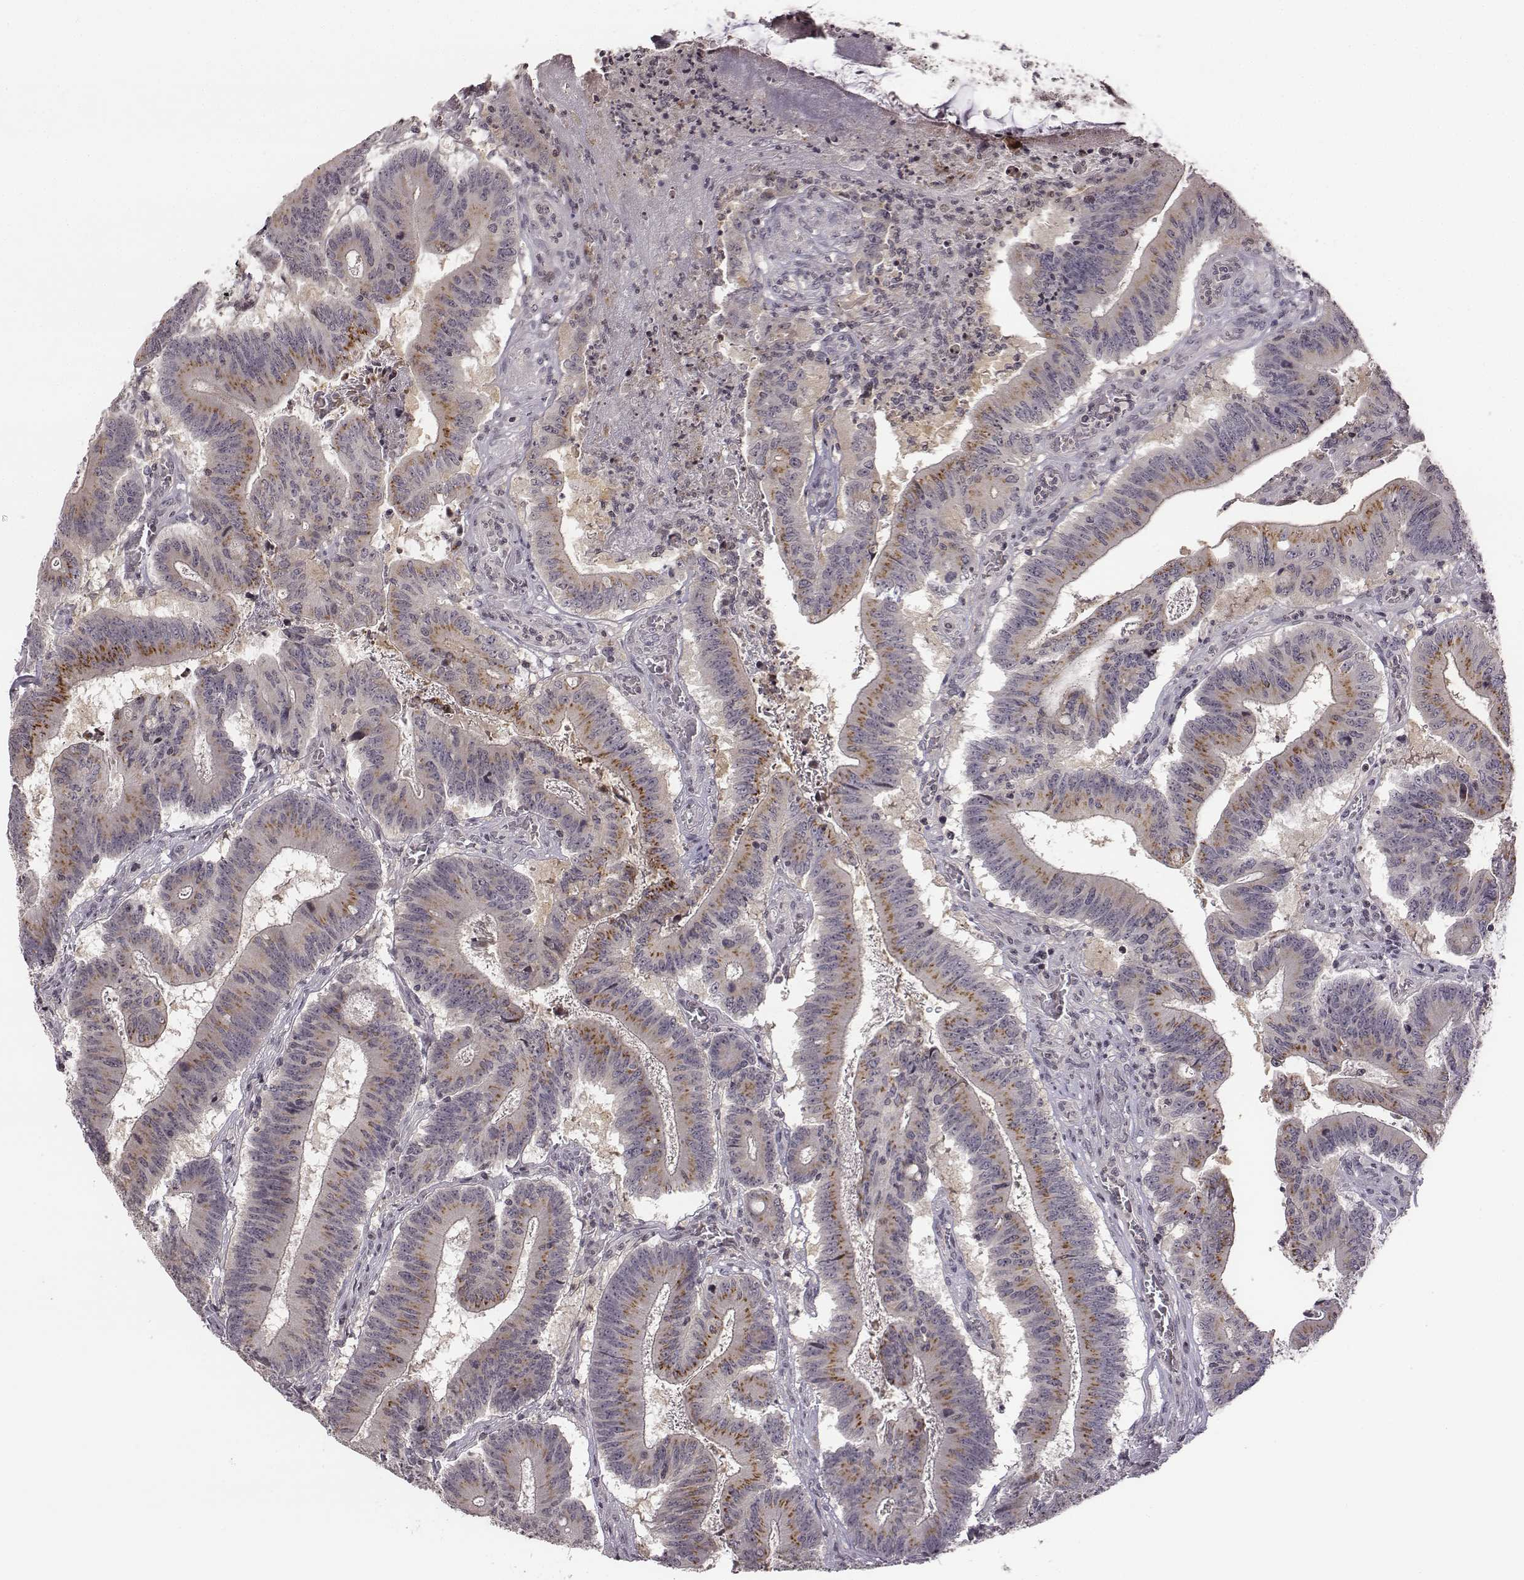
{"staining": {"intensity": "moderate", "quantity": ">75%", "location": "cytoplasmic/membranous"}, "tissue": "colorectal cancer", "cell_type": "Tumor cells", "image_type": "cancer", "snomed": [{"axis": "morphology", "description": "Adenocarcinoma, NOS"}, {"axis": "topography", "description": "Colon"}], "caption": "Brown immunohistochemical staining in human colorectal adenocarcinoma exhibits moderate cytoplasmic/membranous expression in about >75% of tumor cells.", "gene": "GRM4", "patient": {"sex": "female", "age": 70}}